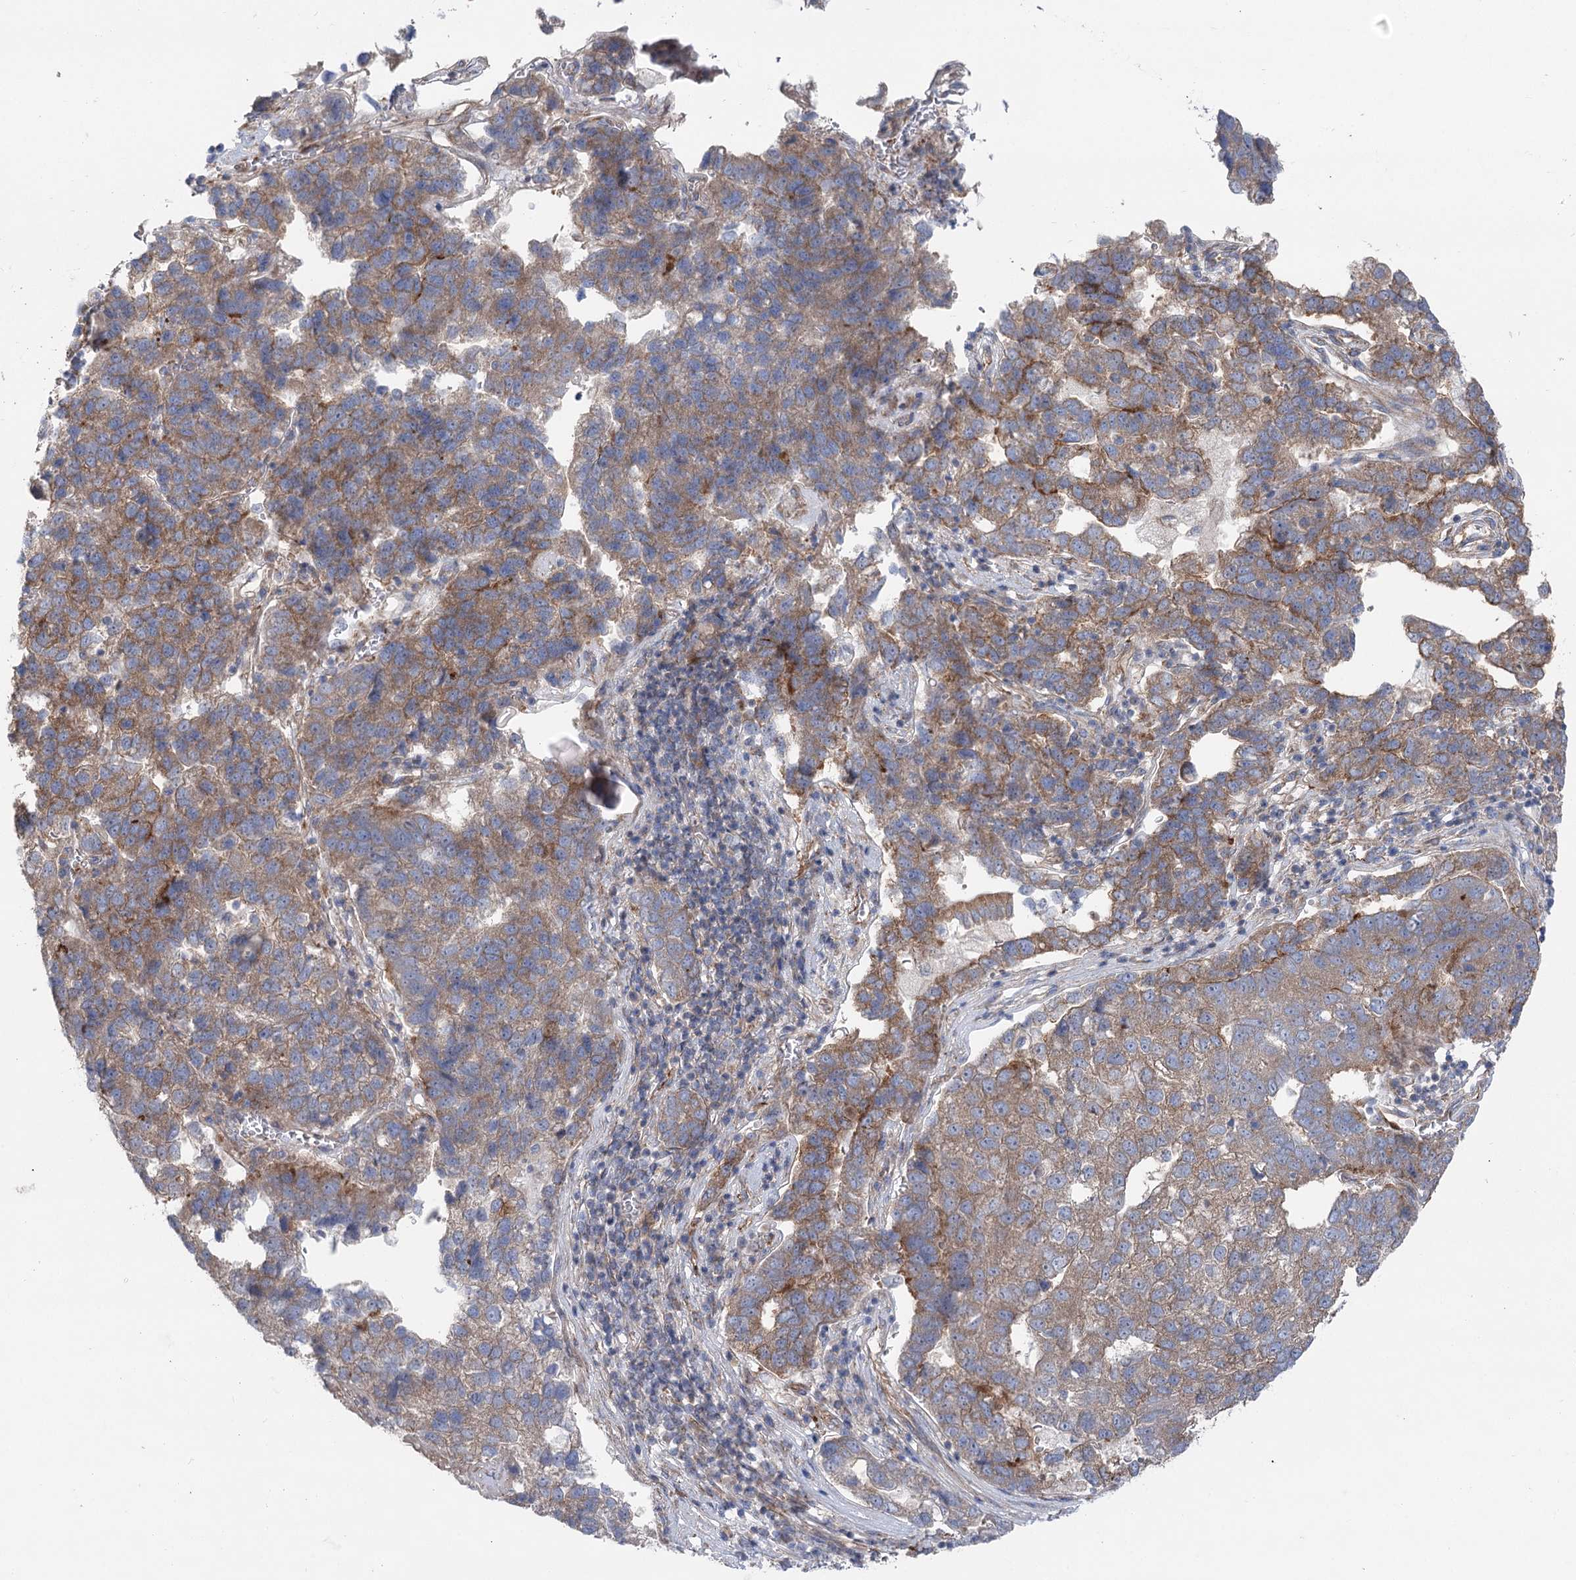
{"staining": {"intensity": "moderate", "quantity": "25%-75%", "location": "cytoplasmic/membranous"}, "tissue": "pancreatic cancer", "cell_type": "Tumor cells", "image_type": "cancer", "snomed": [{"axis": "morphology", "description": "Adenocarcinoma, NOS"}, {"axis": "topography", "description": "Pancreas"}], "caption": "This histopathology image exhibits immunohistochemistry staining of pancreatic cancer, with medium moderate cytoplasmic/membranous staining in approximately 25%-75% of tumor cells.", "gene": "SCN11A", "patient": {"sex": "female", "age": 61}}